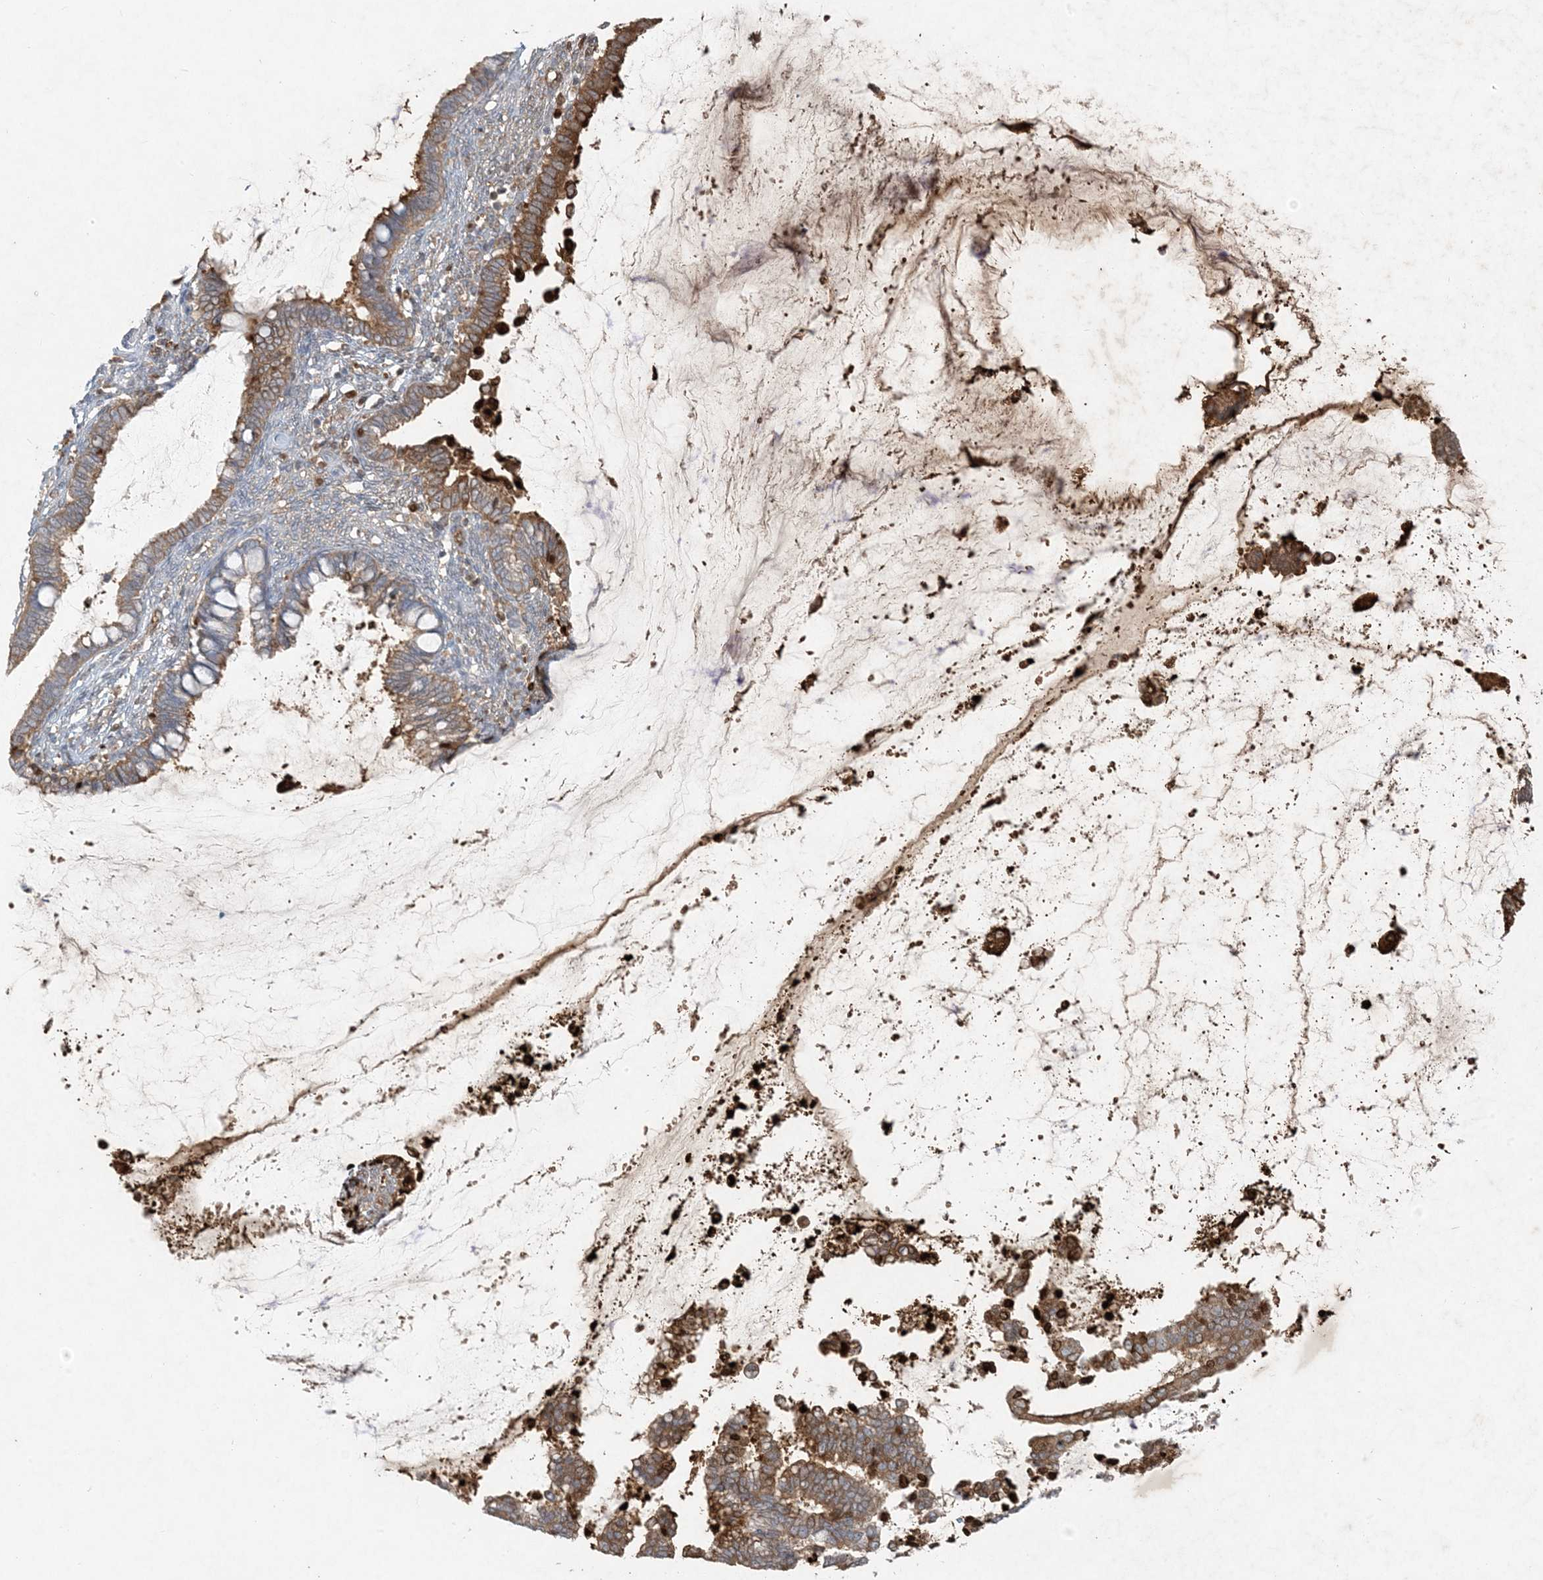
{"staining": {"intensity": "moderate", "quantity": ">75%", "location": "cytoplasmic/membranous"}, "tissue": "cervical cancer", "cell_type": "Tumor cells", "image_type": "cancer", "snomed": [{"axis": "morphology", "description": "Adenocarcinoma, NOS"}, {"axis": "topography", "description": "Cervix"}], "caption": "Cervical cancer (adenocarcinoma) stained with a protein marker exhibits moderate staining in tumor cells.", "gene": "MCOLN1", "patient": {"sex": "female", "age": 44}}